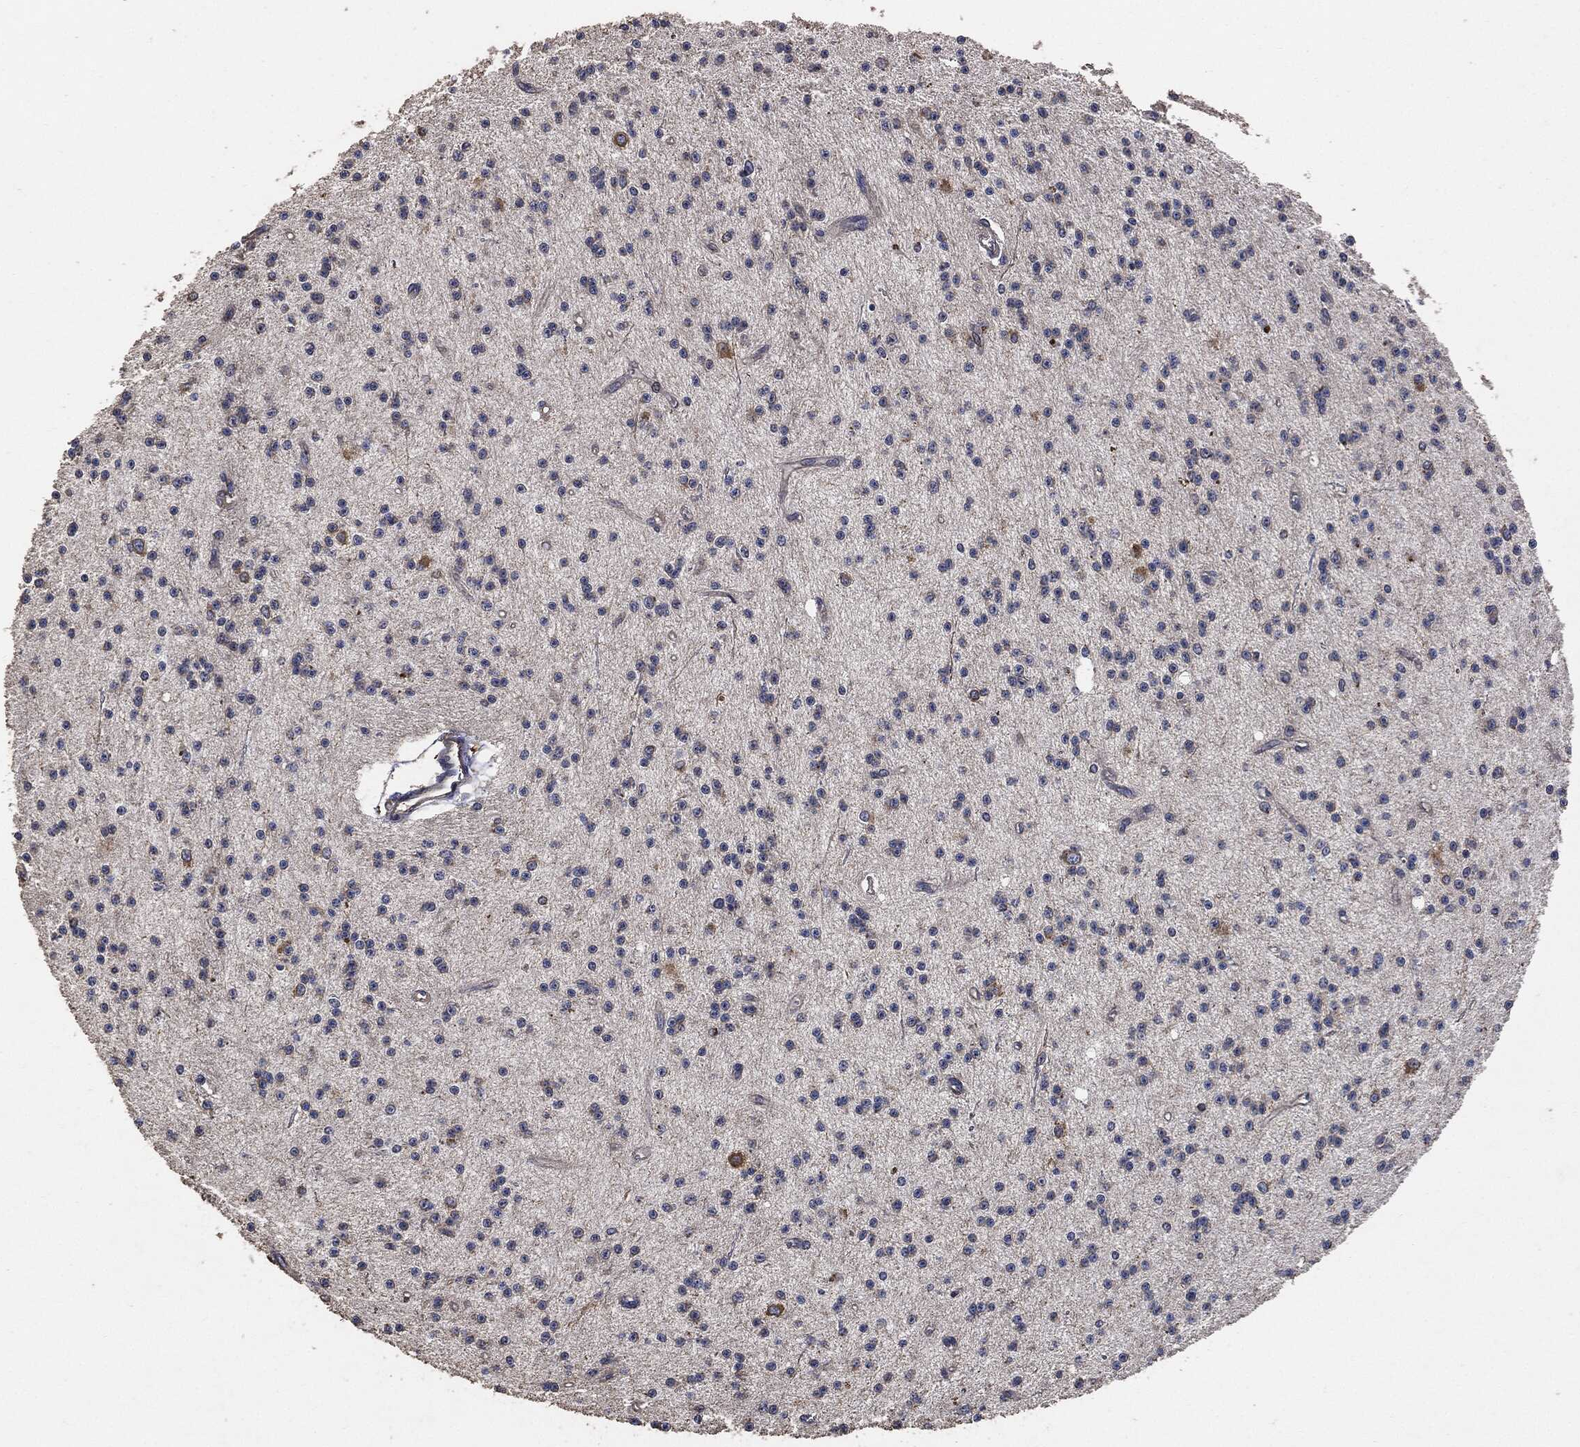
{"staining": {"intensity": "strong", "quantity": "<25%", "location": "cytoplasmic/membranous"}, "tissue": "glioma", "cell_type": "Tumor cells", "image_type": "cancer", "snomed": [{"axis": "morphology", "description": "Glioma, malignant, Low grade"}, {"axis": "topography", "description": "Brain"}], "caption": "Tumor cells reveal medium levels of strong cytoplasmic/membranous positivity in about <25% of cells in malignant glioma (low-grade). The protein is stained brown, and the nuclei are stained in blue (DAB (3,3'-diaminobenzidine) IHC with brightfield microscopy, high magnification).", "gene": "STK3", "patient": {"sex": "male", "age": 27}}